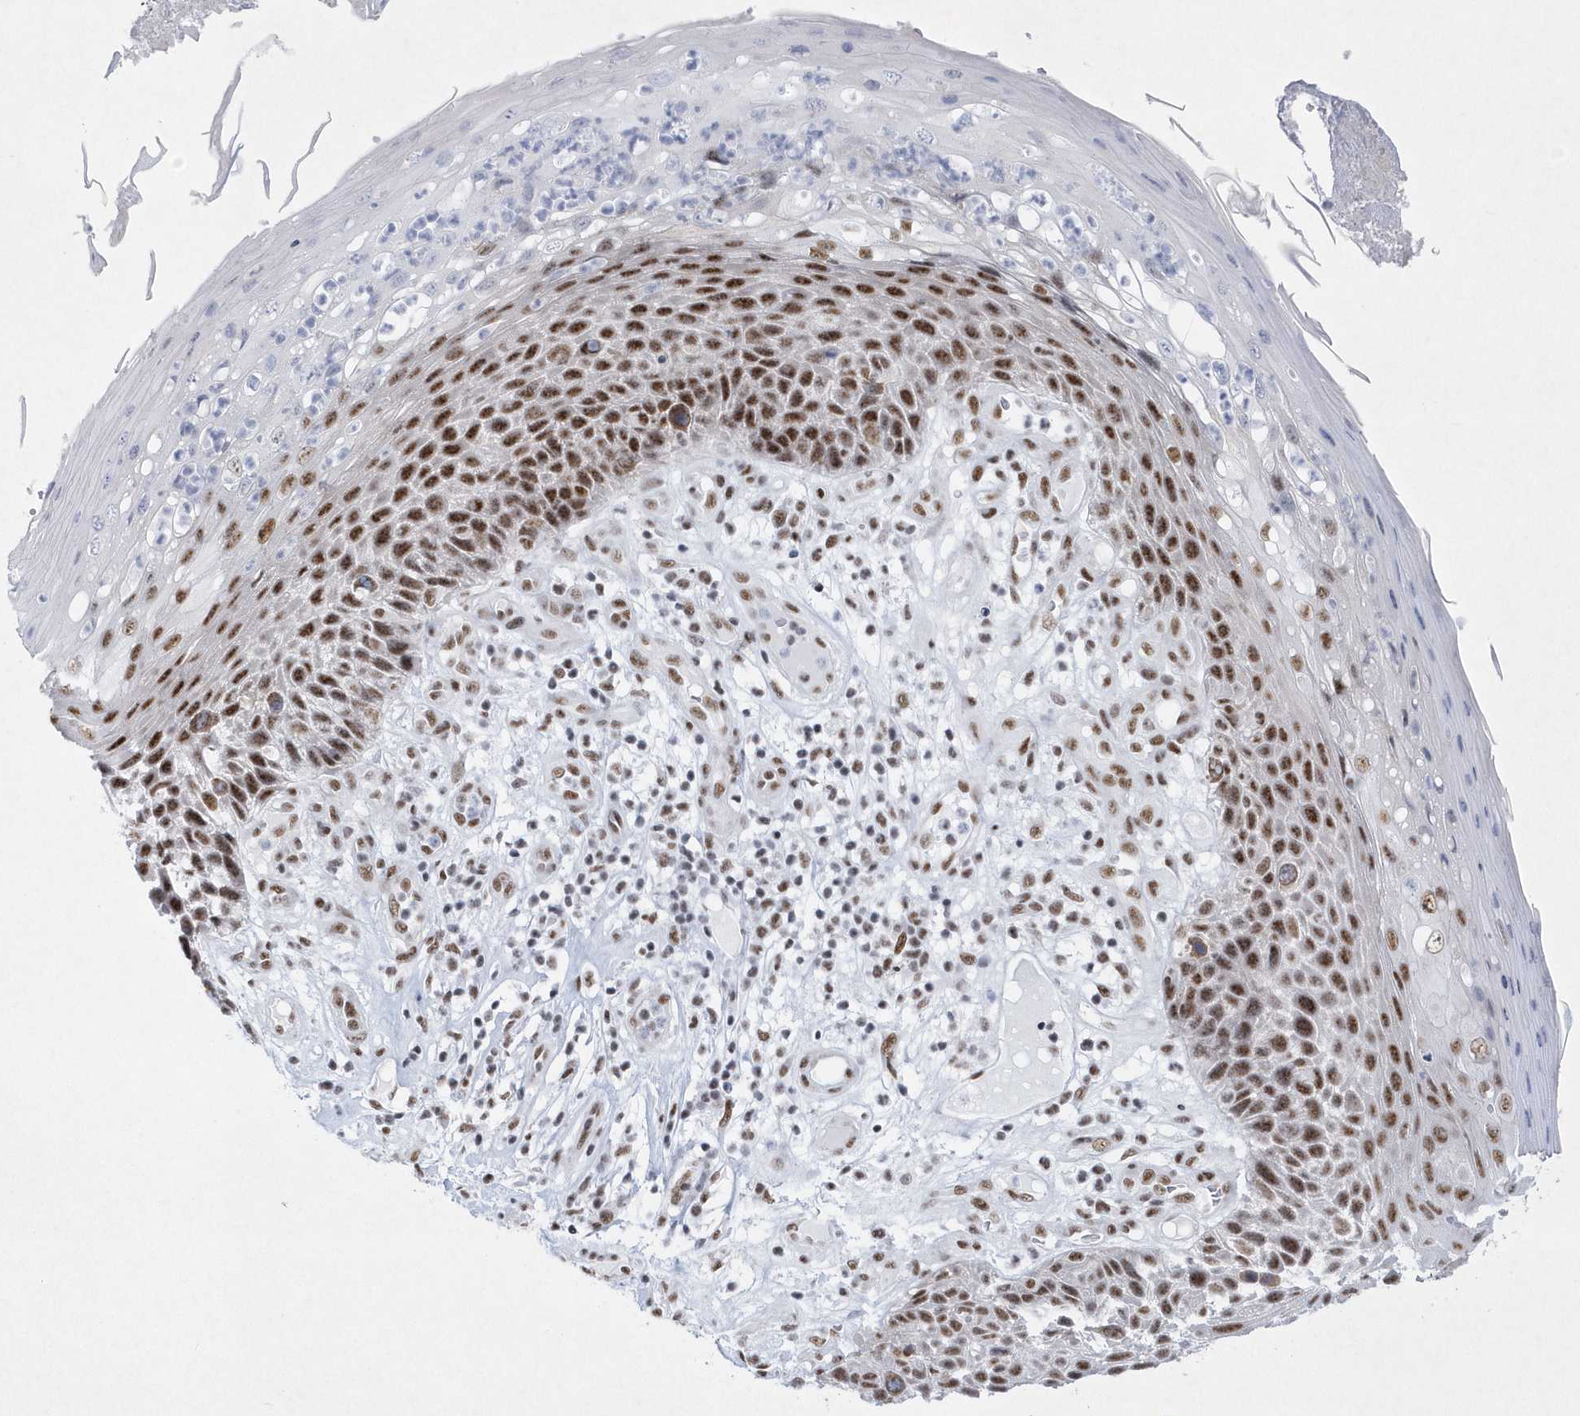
{"staining": {"intensity": "strong", "quantity": ">75%", "location": "nuclear"}, "tissue": "skin cancer", "cell_type": "Tumor cells", "image_type": "cancer", "snomed": [{"axis": "morphology", "description": "Squamous cell carcinoma, NOS"}, {"axis": "topography", "description": "Skin"}], "caption": "Skin squamous cell carcinoma stained with a brown dye exhibits strong nuclear positive positivity in about >75% of tumor cells.", "gene": "DCLRE1A", "patient": {"sex": "female", "age": 88}}